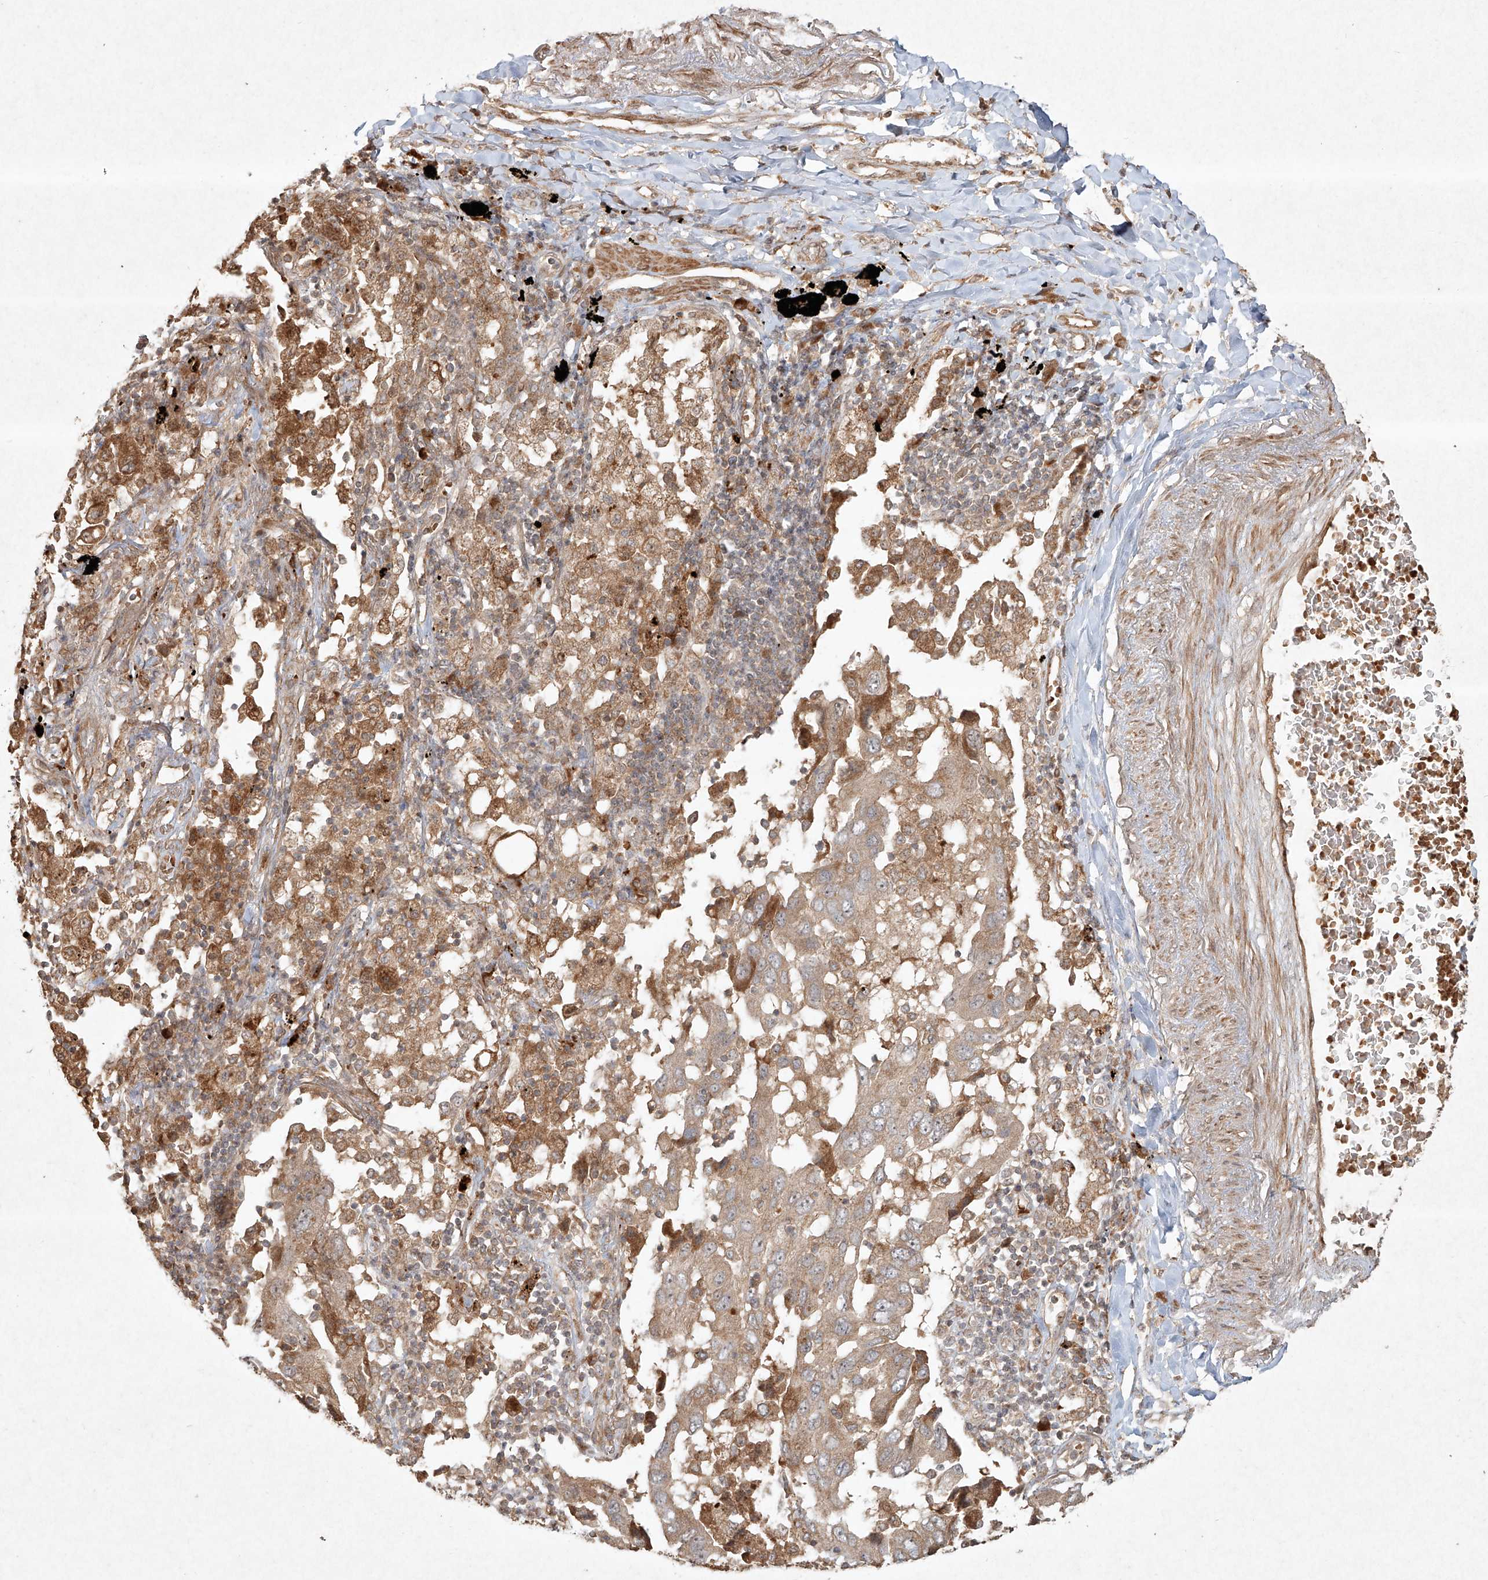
{"staining": {"intensity": "weak", "quantity": "<25%", "location": "cytoplasmic/membranous"}, "tissue": "lung cancer", "cell_type": "Tumor cells", "image_type": "cancer", "snomed": [{"axis": "morphology", "description": "Adenocarcinoma, NOS"}, {"axis": "topography", "description": "Lung"}], "caption": "Immunohistochemistry histopathology image of adenocarcinoma (lung) stained for a protein (brown), which shows no expression in tumor cells.", "gene": "CYYR1", "patient": {"sex": "female", "age": 65}}